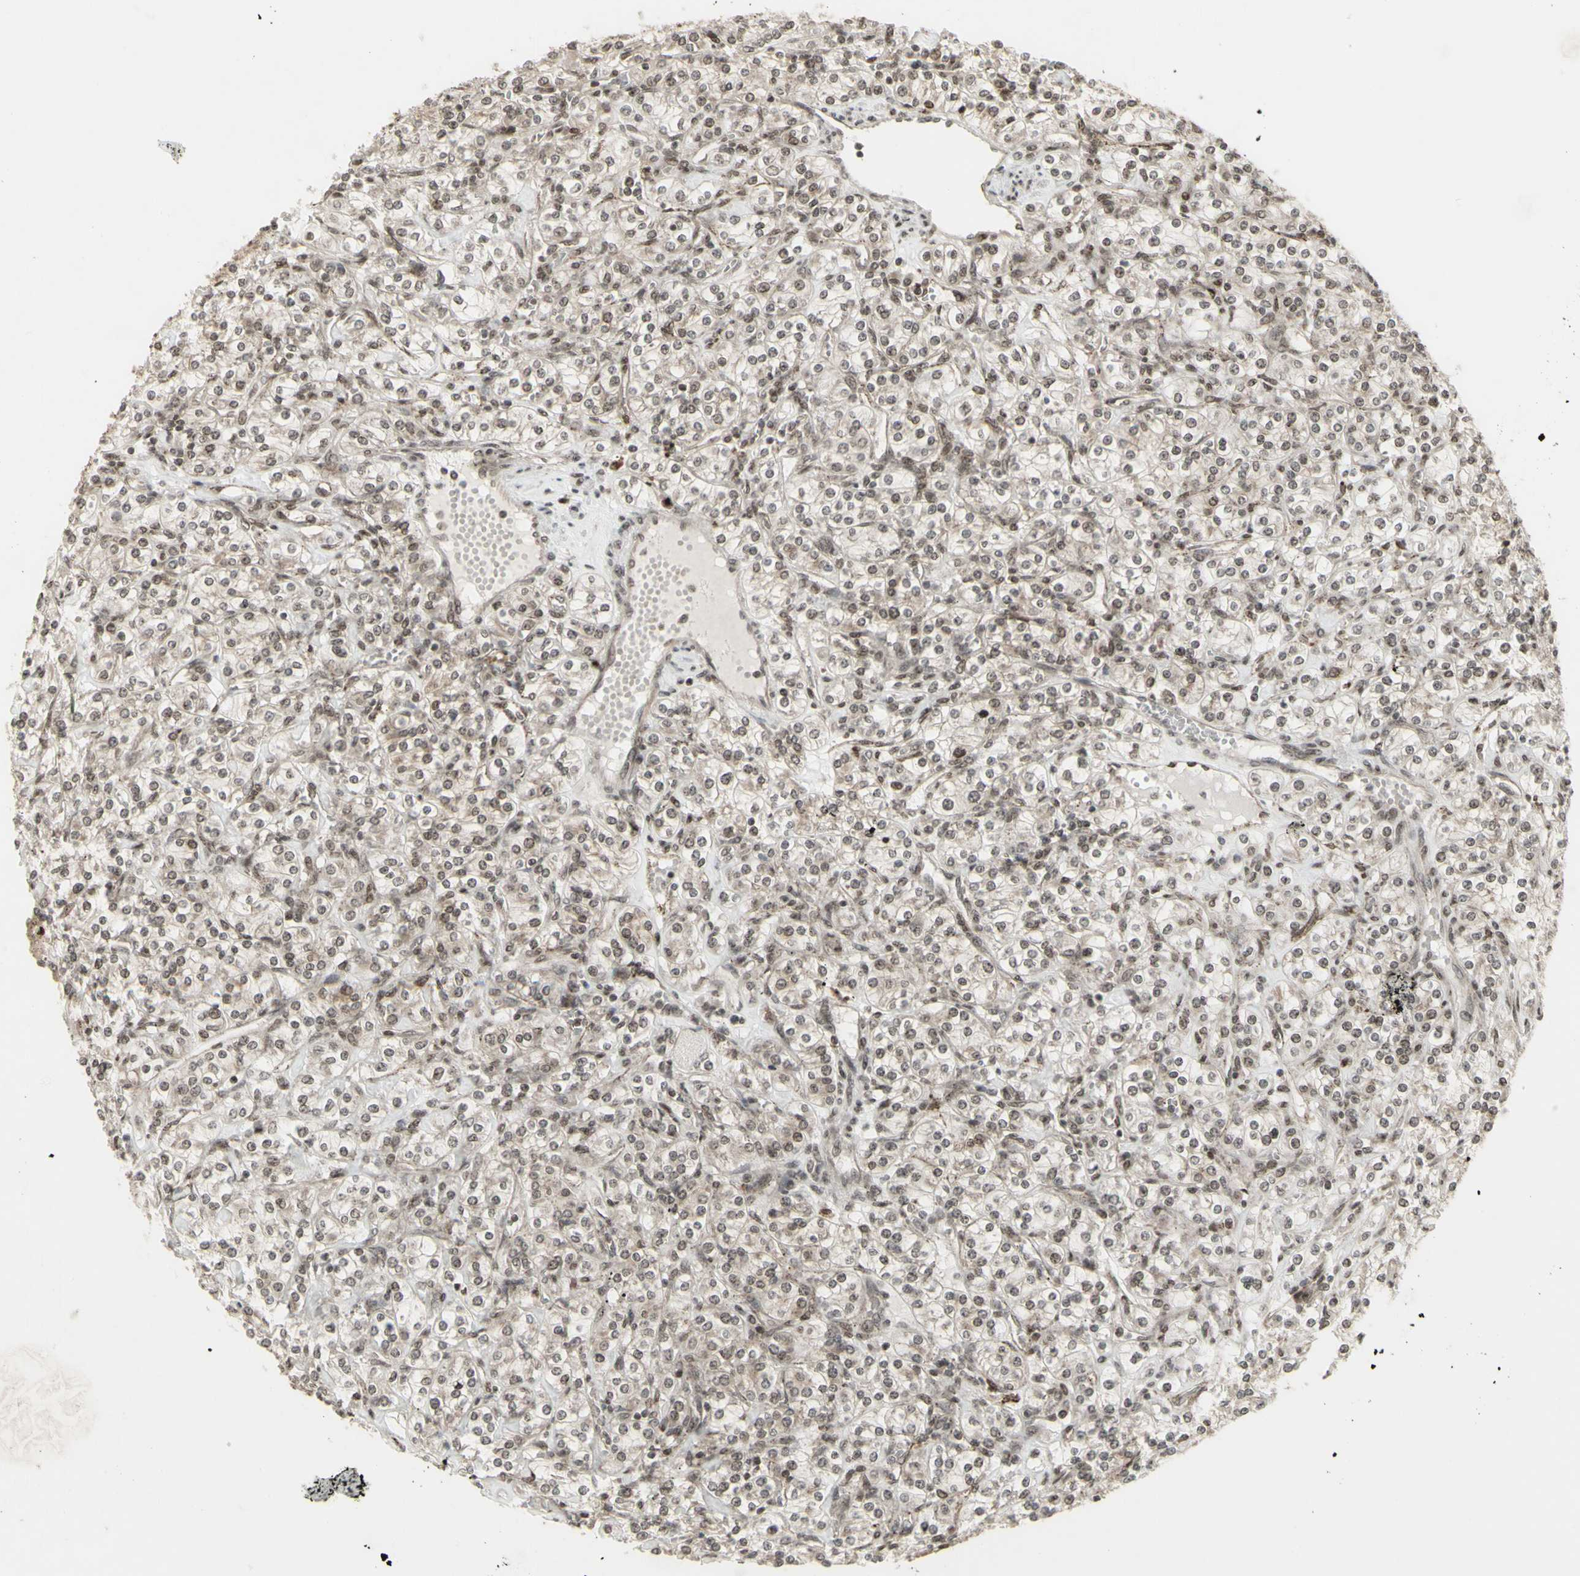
{"staining": {"intensity": "moderate", "quantity": ">75%", "location": "cytoplasmic/membranous,nuclear"}, "tissue": "renal cancer", "cell_type": "Tumor cells", "image_type": "cancer", "snomed": [{"axis": "morphology", "description": "Adenocarcinoma, NOS"}, {"axis": "topography", "description": "Kidney"}], "caption": "IHC image of neoplastic tissue: renal cancer (adenocarcinoma) stained using IHC displays medium levels of moderate protein expression localized specifically in the cytoplasmic/membranous and nuclear of tumor cells, appearing as a cytoplasmic/membranous and nuclear brown color.", "gene": "CBX1", "patient": {"sex": "male", "age": 77}}